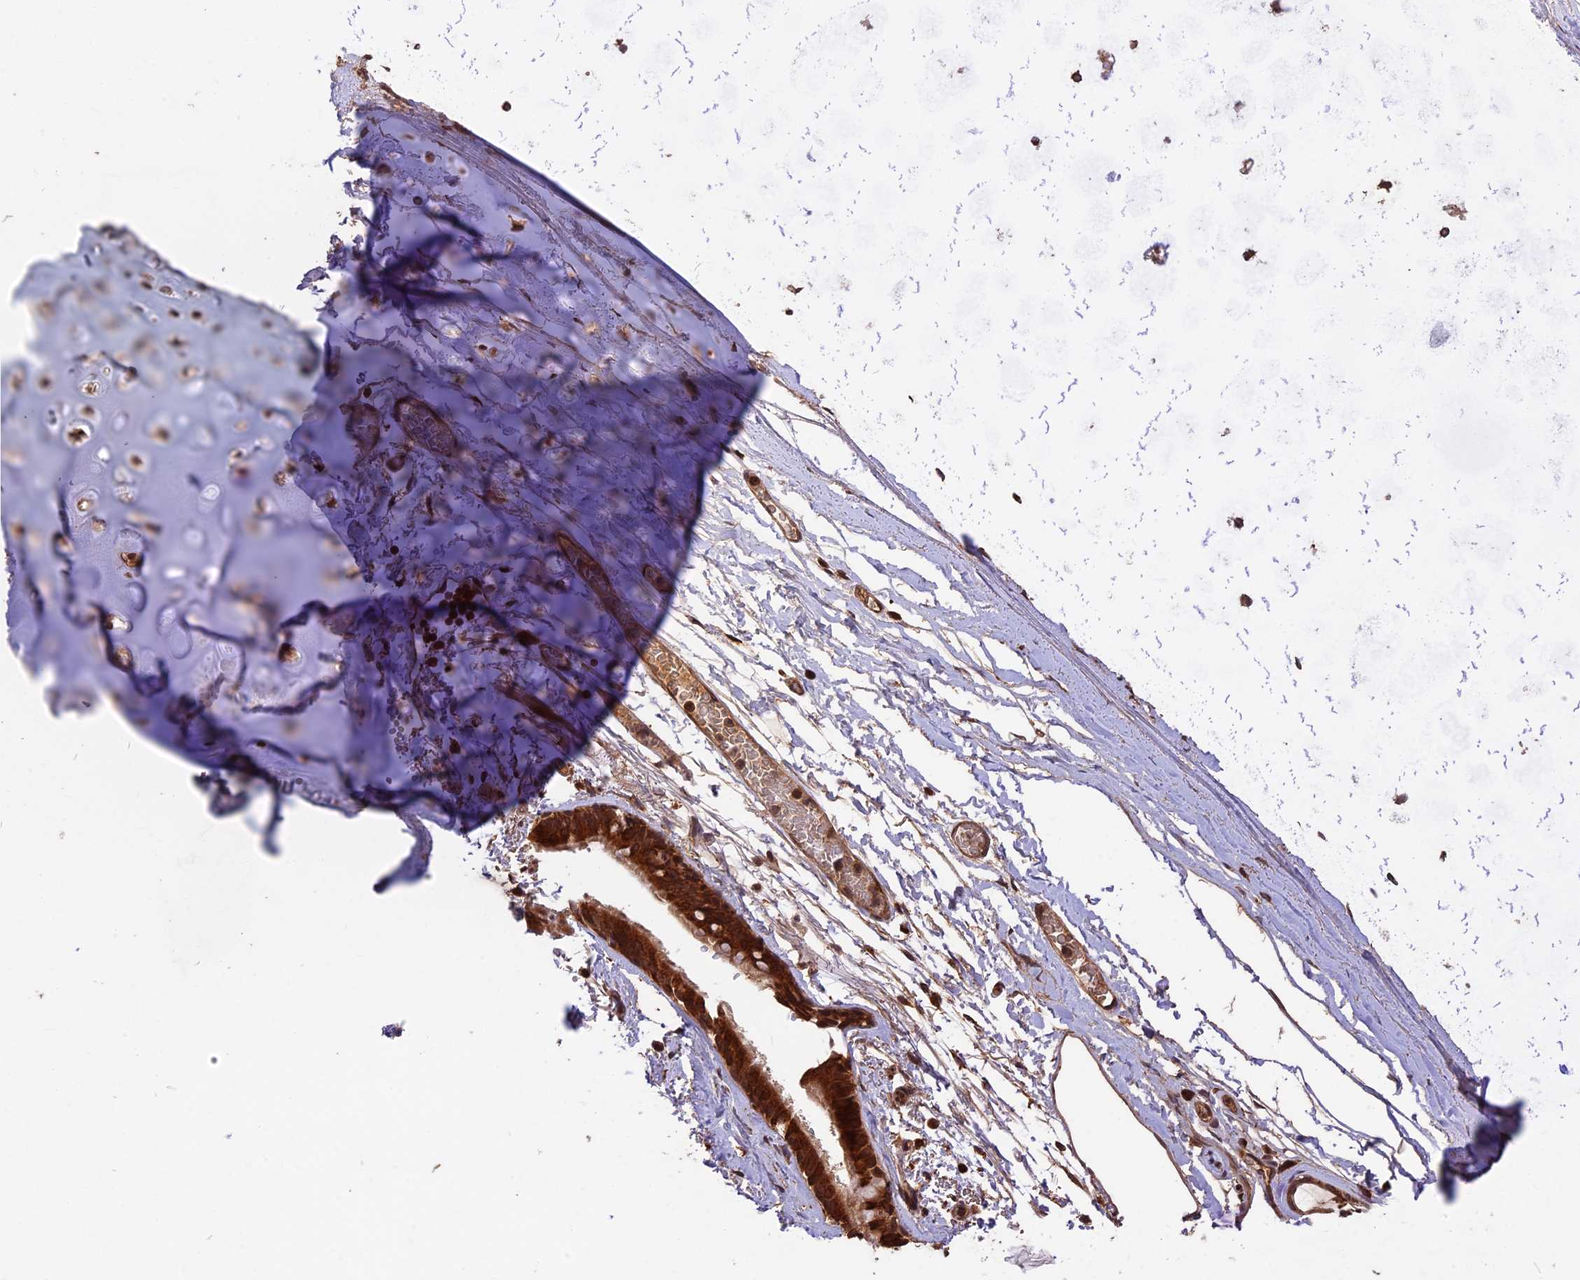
{"staining": {"intensity": "strong", "quantity": ">75%", "location": "cytoplasmic/membranous"}, "tissue": "bronchus", "cell_type": "Respiratory epithelial cells", "image_type": "normal", "snomed": [{"axis": "morphology", "description": "Normal tissue, NOS"}, {"axis": "topography", "description": "Cartilage tissue"}], "caption": "Immunohistochemical staining of normal bronchus exhibits high levels of strong cytoplasmic/membranous staining in approximately >75% of respiratory epithelial cells. (brown staining indicates protein expression, while blue staining denotes nuclei).", "gene": "ESCO1", "patient": {"sex": "male", "age": 63}}